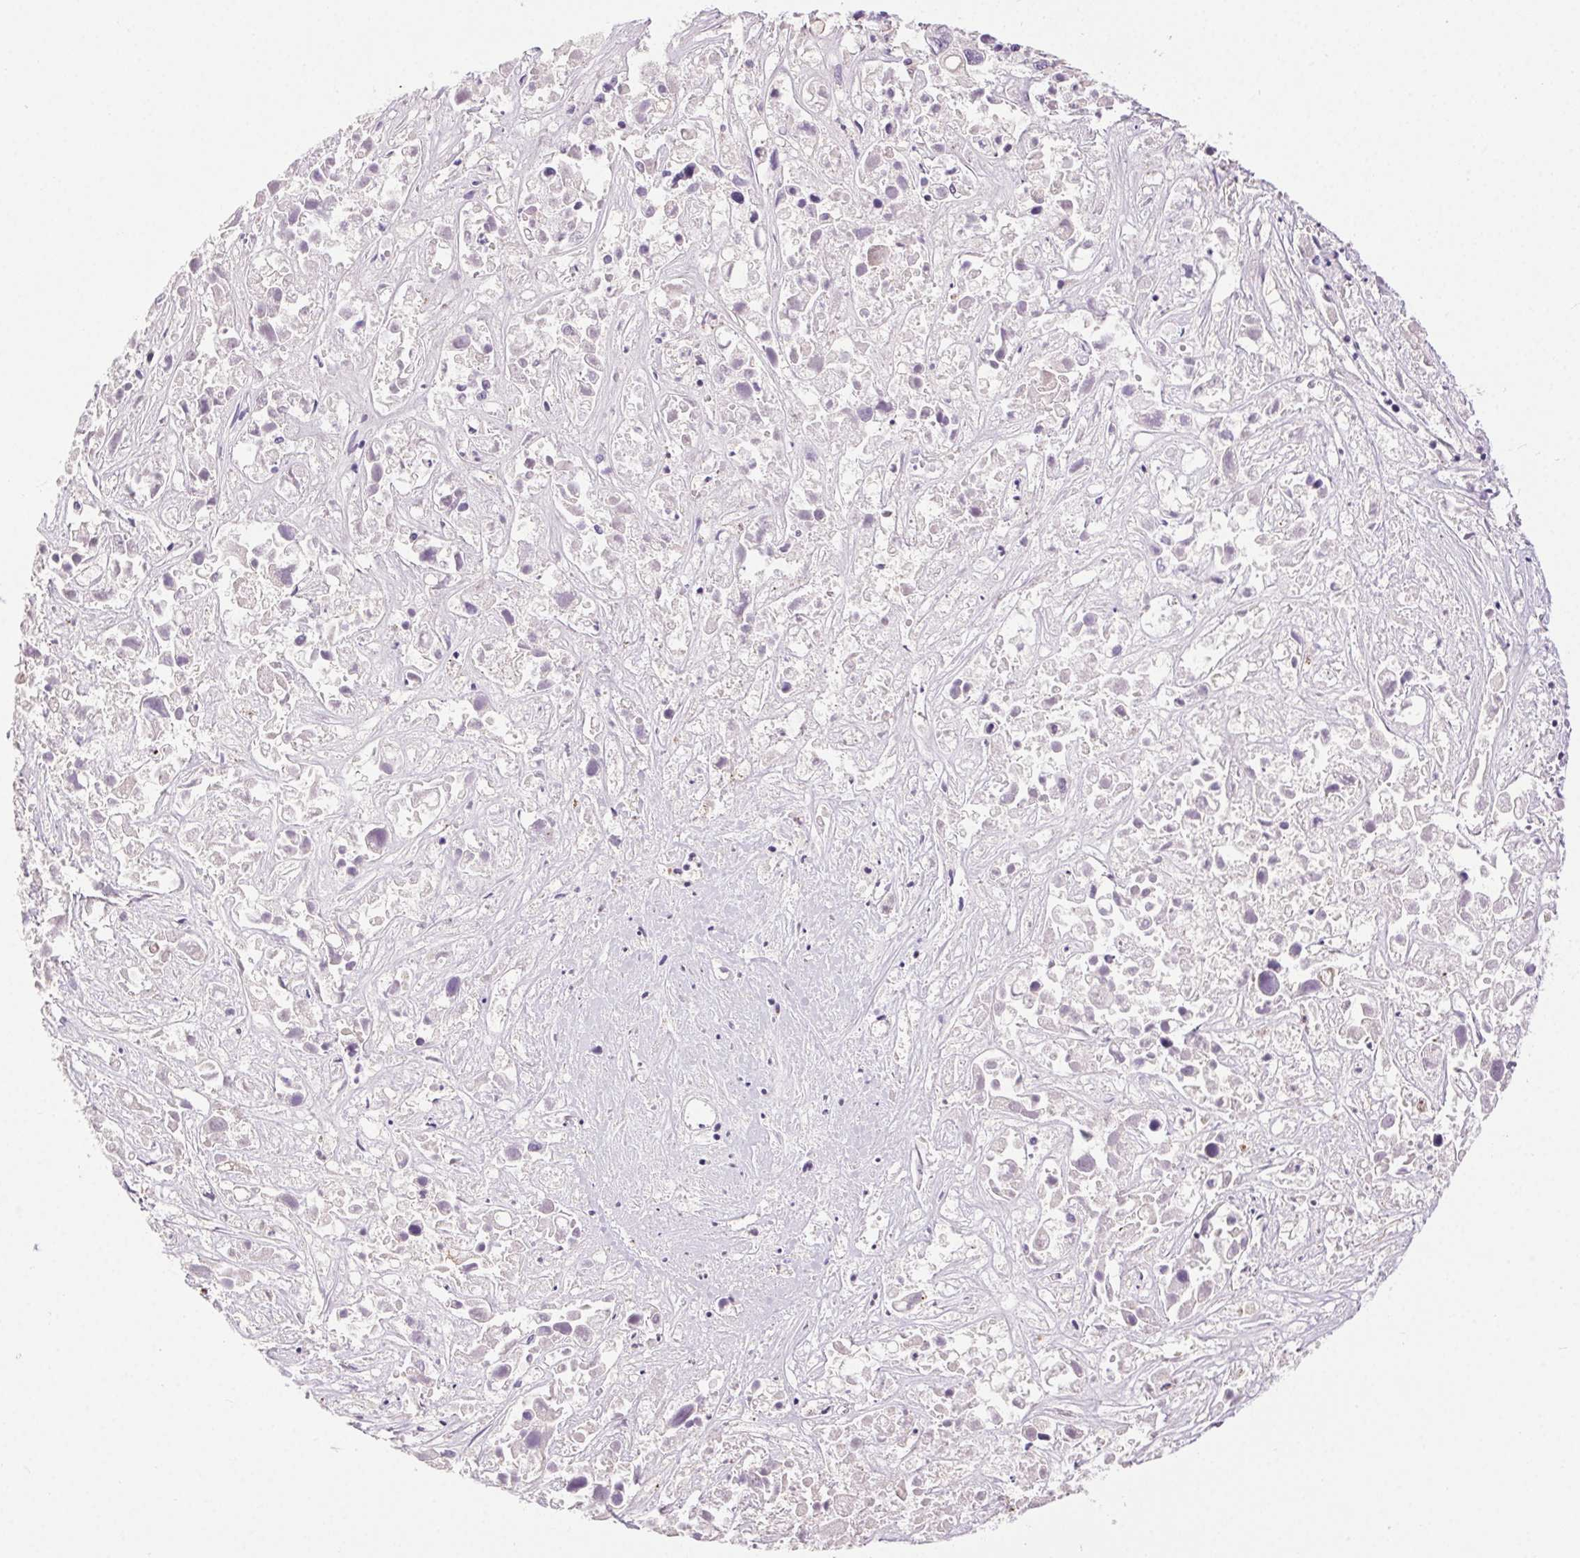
{"staining": {"intensity": "negative", "quantity": "none", "location": "none"}, "tissue": "liver cancer", "cell_type": "Tumor cells", "image_type": "cancer", "snomed": [{"axis": "morphology", "description": "Cholangiocarcinoma"}, {"axis": "topography", "description": "Liver"}], "caption": "Liver cancer stained for a protein using IHC shows no staining tumor cells.", "gene": "SYT11", "patient": {"sex": "male", "age": 81}}